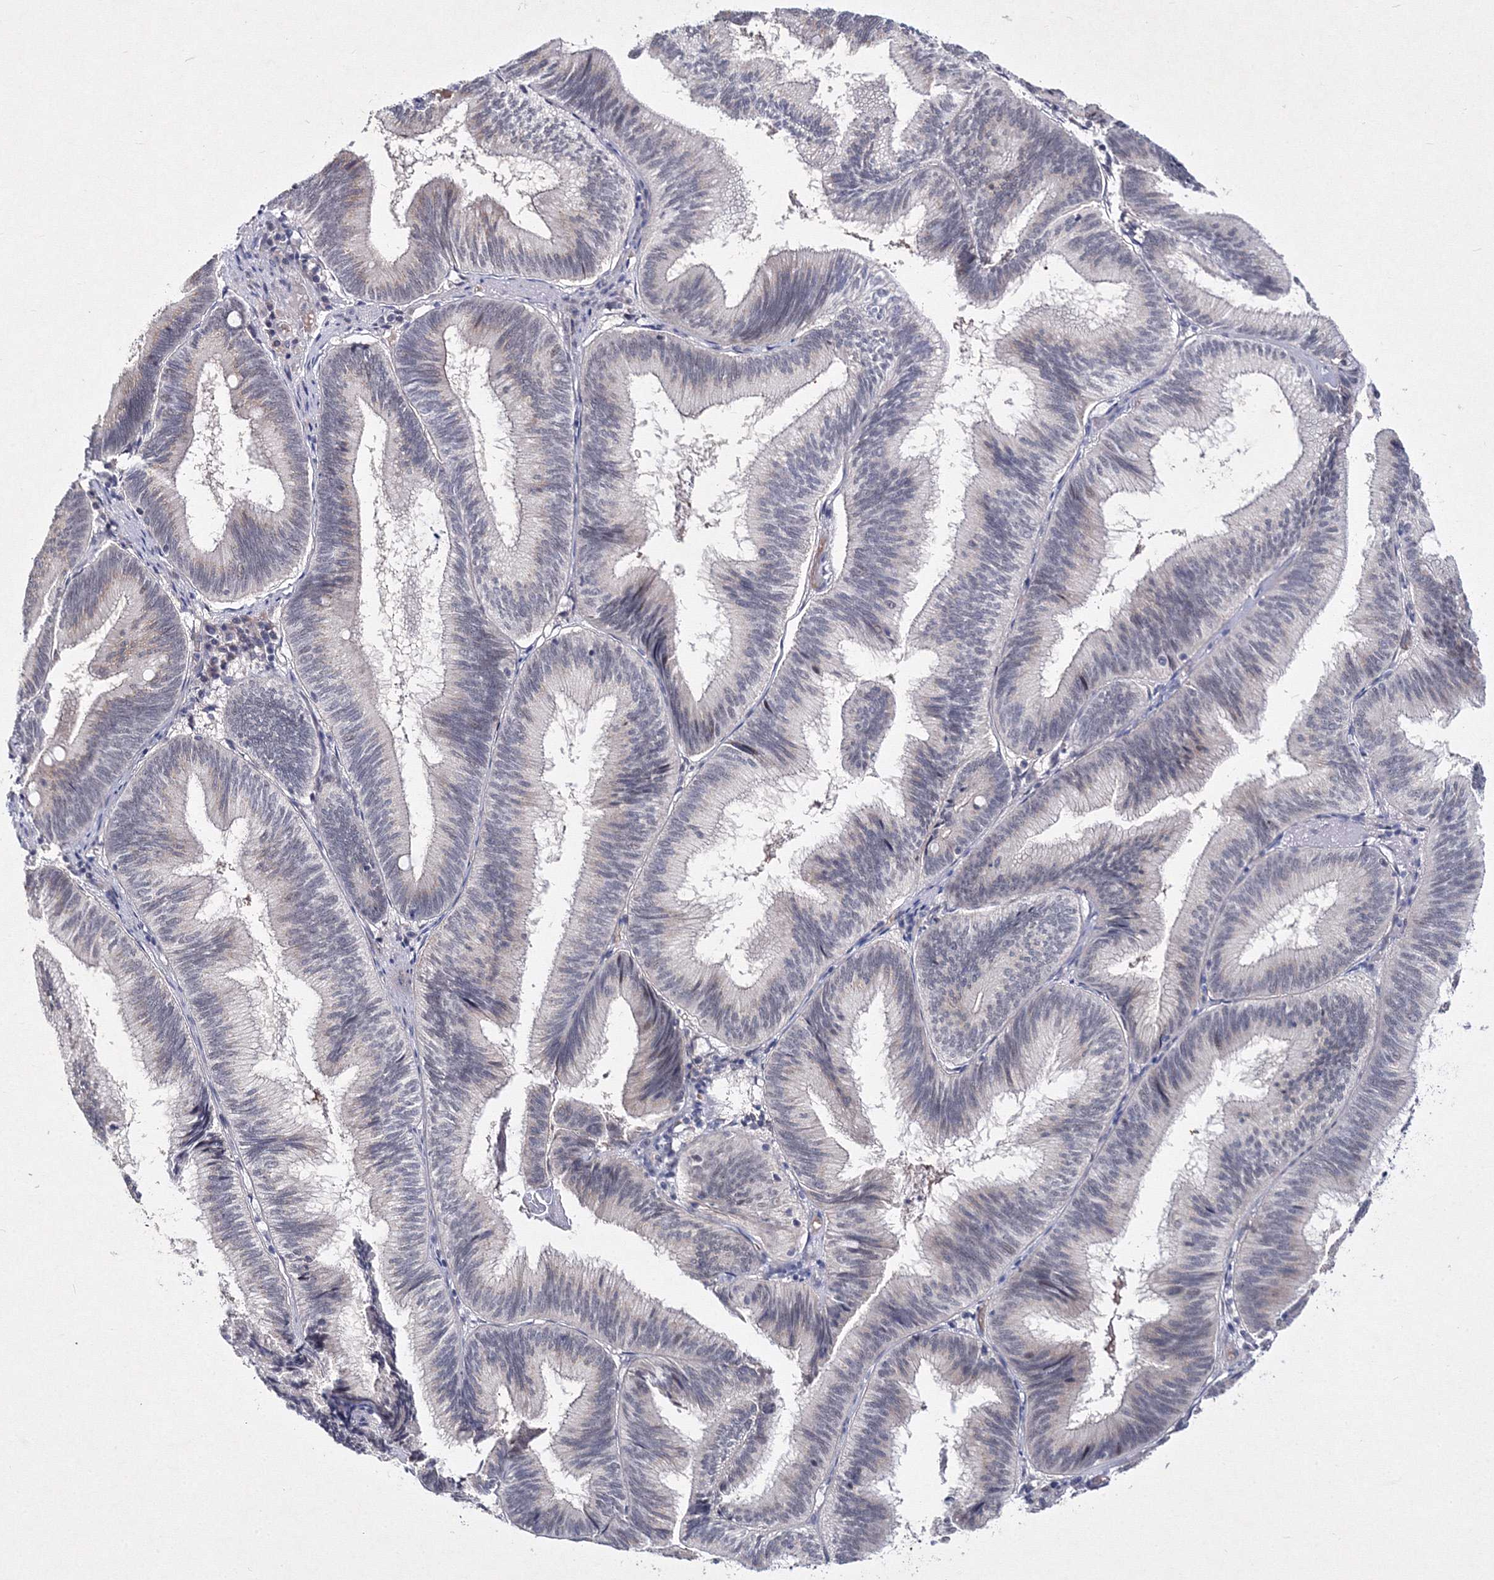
{"staining": {"intensity": "weak", "quantity": "<25%", "location": "nuclear"}, "tissue": "pancreatic cancer", "cell_type": "Tumor cells", "image_type": "cancer", "snomed": [{"axis": "morphology", "description": "Adenocarcinoma, NOS"}, {"axis": "topography", "description": "Pancreas"}], "caption": "Tumor cells show no significant staining in pancreatic cancer (adenocarcinoma). Brightfield microscopy of IHC stained with DAB (brown) and hematoxylin (blue), captured at high magnification.", "gene": "C11orf52", "patient": {"sex": "male", "age": 82}}